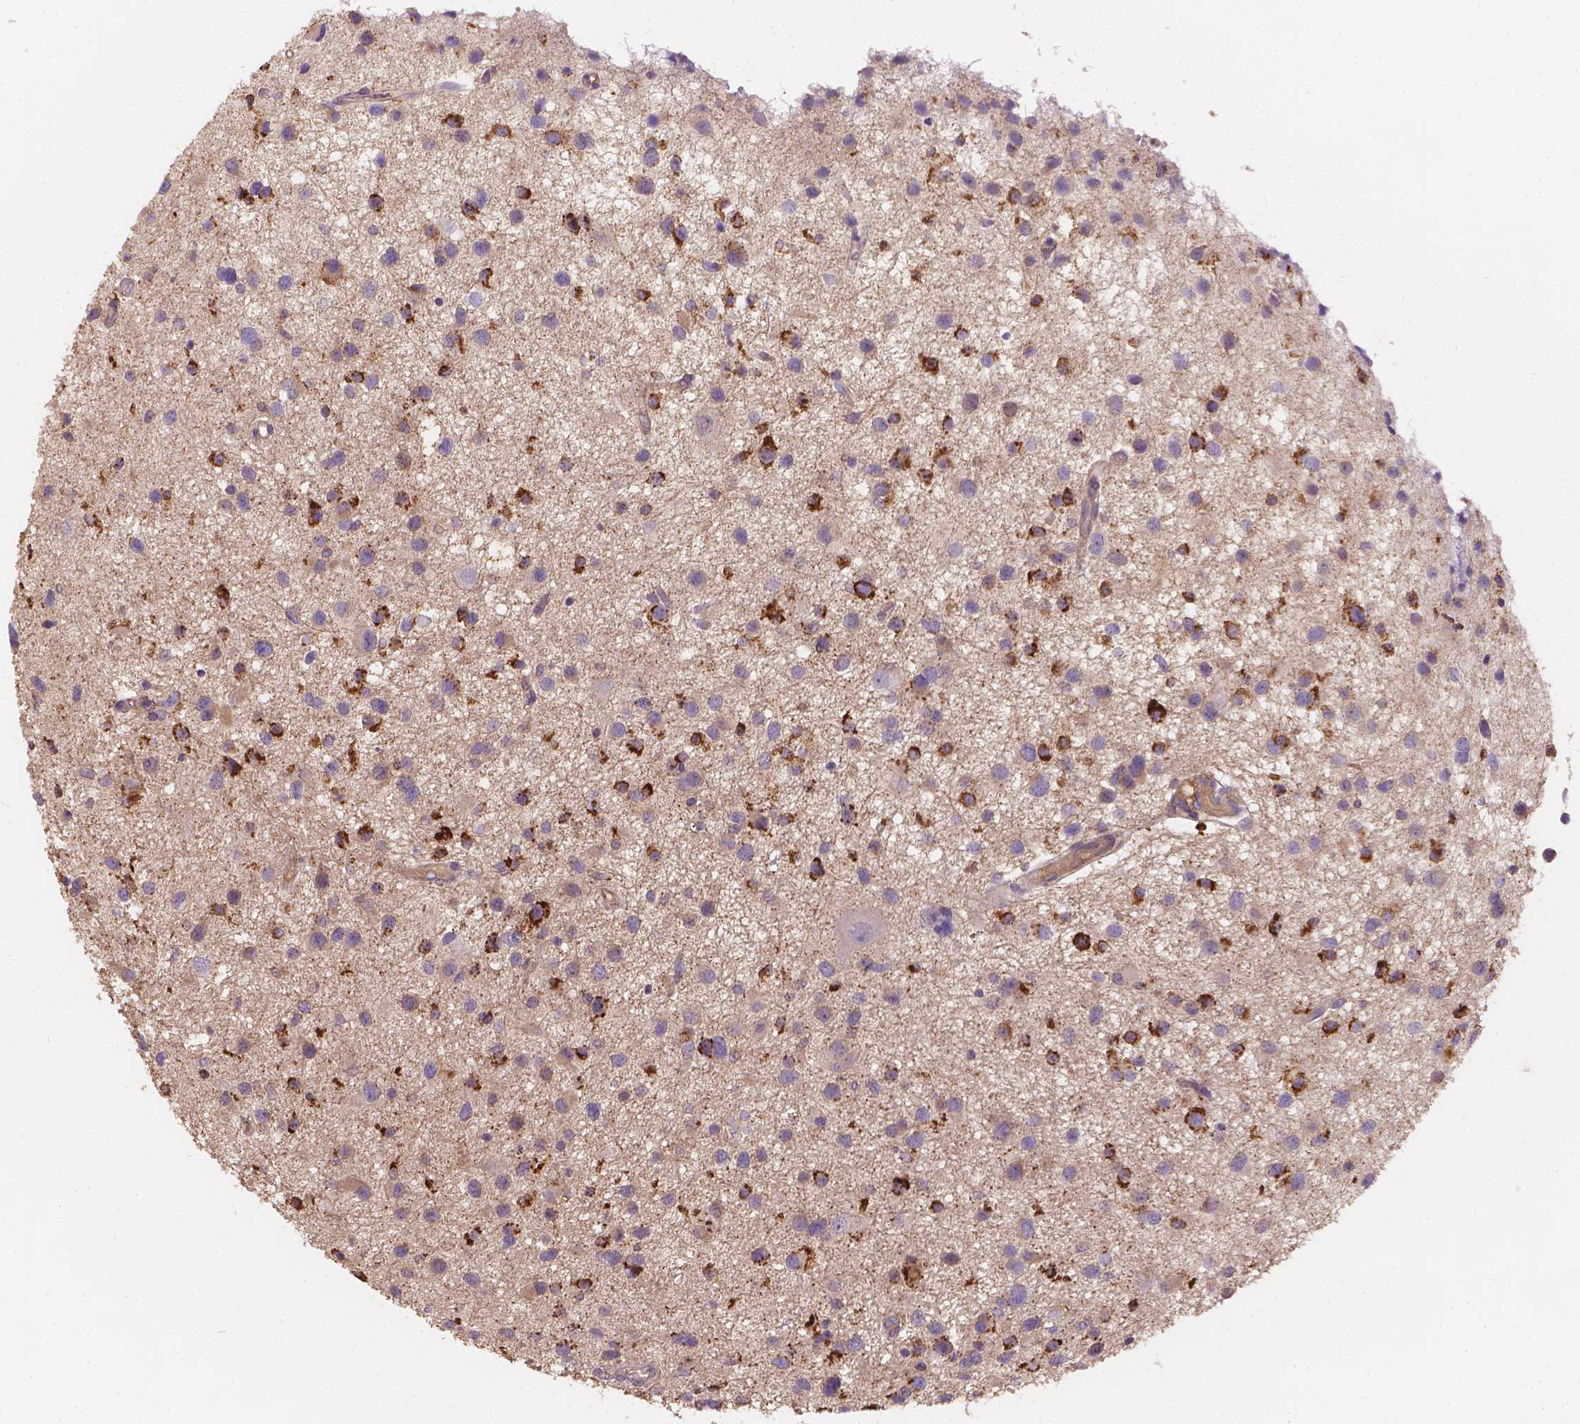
{"staining": {"intensity": "strong", "quantity": "25%-75%", "location": "cytoplasmic/membranous"}, "tissue": "glioma", "cell_type": "Tumor cells", "image_type": "cancer", "snomed": [{"axis": "morphology", "description": "Glioma, malignant, Low grade"}, {"axis": "topography", "description": "Brain"}], "caption": "Strong cytoplasmic/membranous staining is seen in about 25%-75% of tumor cells in glioma. (brown staining indicates protein expression, while blue staining denotes nuclei).", "gene": "CDK10", "patient": {"sex": "female", "age": 32}}